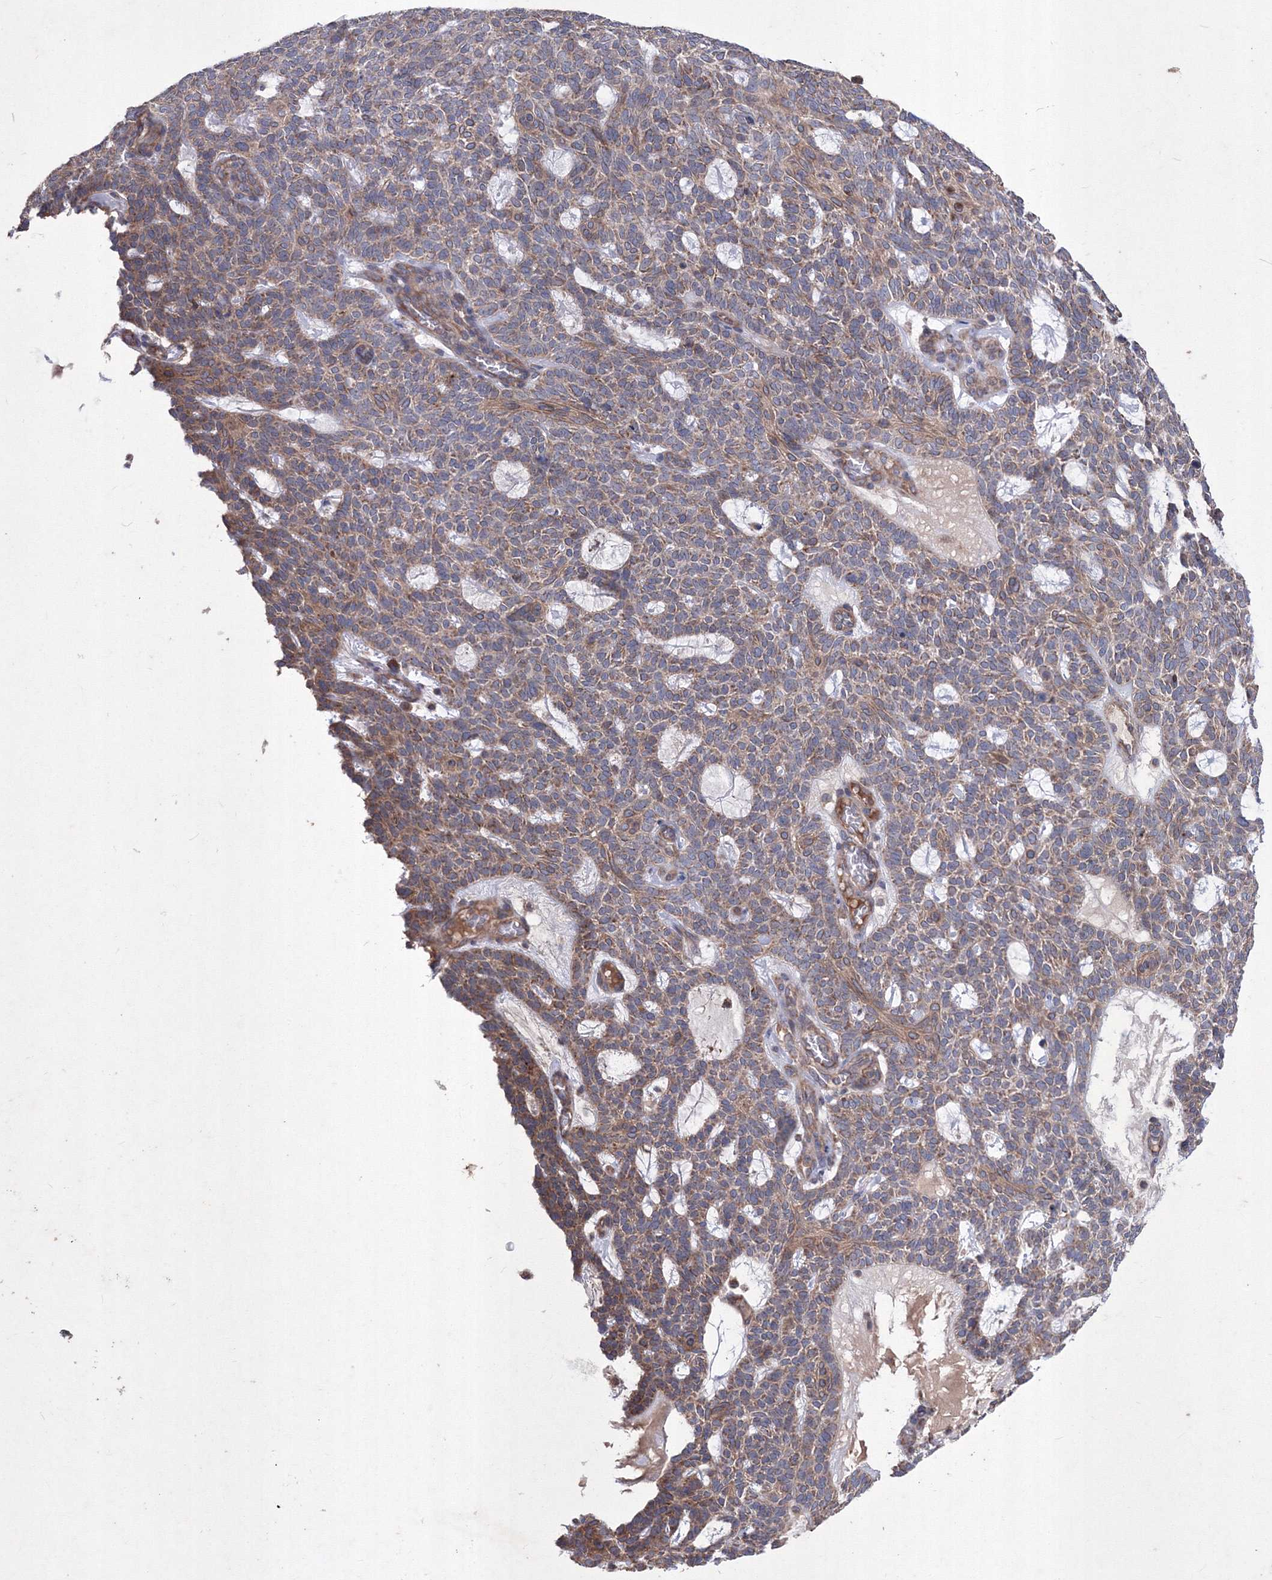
{"staining": {"intensity": "moderate", "quantity": ">75%", "location": "cytoplasmic/membranous"}, "tissue": "skin cancer", "cell_type": "Tumor cells", "image_type": "cancer", "snomed": [{"axis": "morphology", "description": "Squamous cell carcinoma, NOS"}, {"axis": "topography", "description": "Skin"}], "caption": "The immunohistochemical stain highlights moderate cytoplasmic/membranous positivity in tumor cells of skin cancer (squamous cell carcinoma) tissue.", "gene": "MTRF1L", "patient": {"sex": "female", "age": 90}}